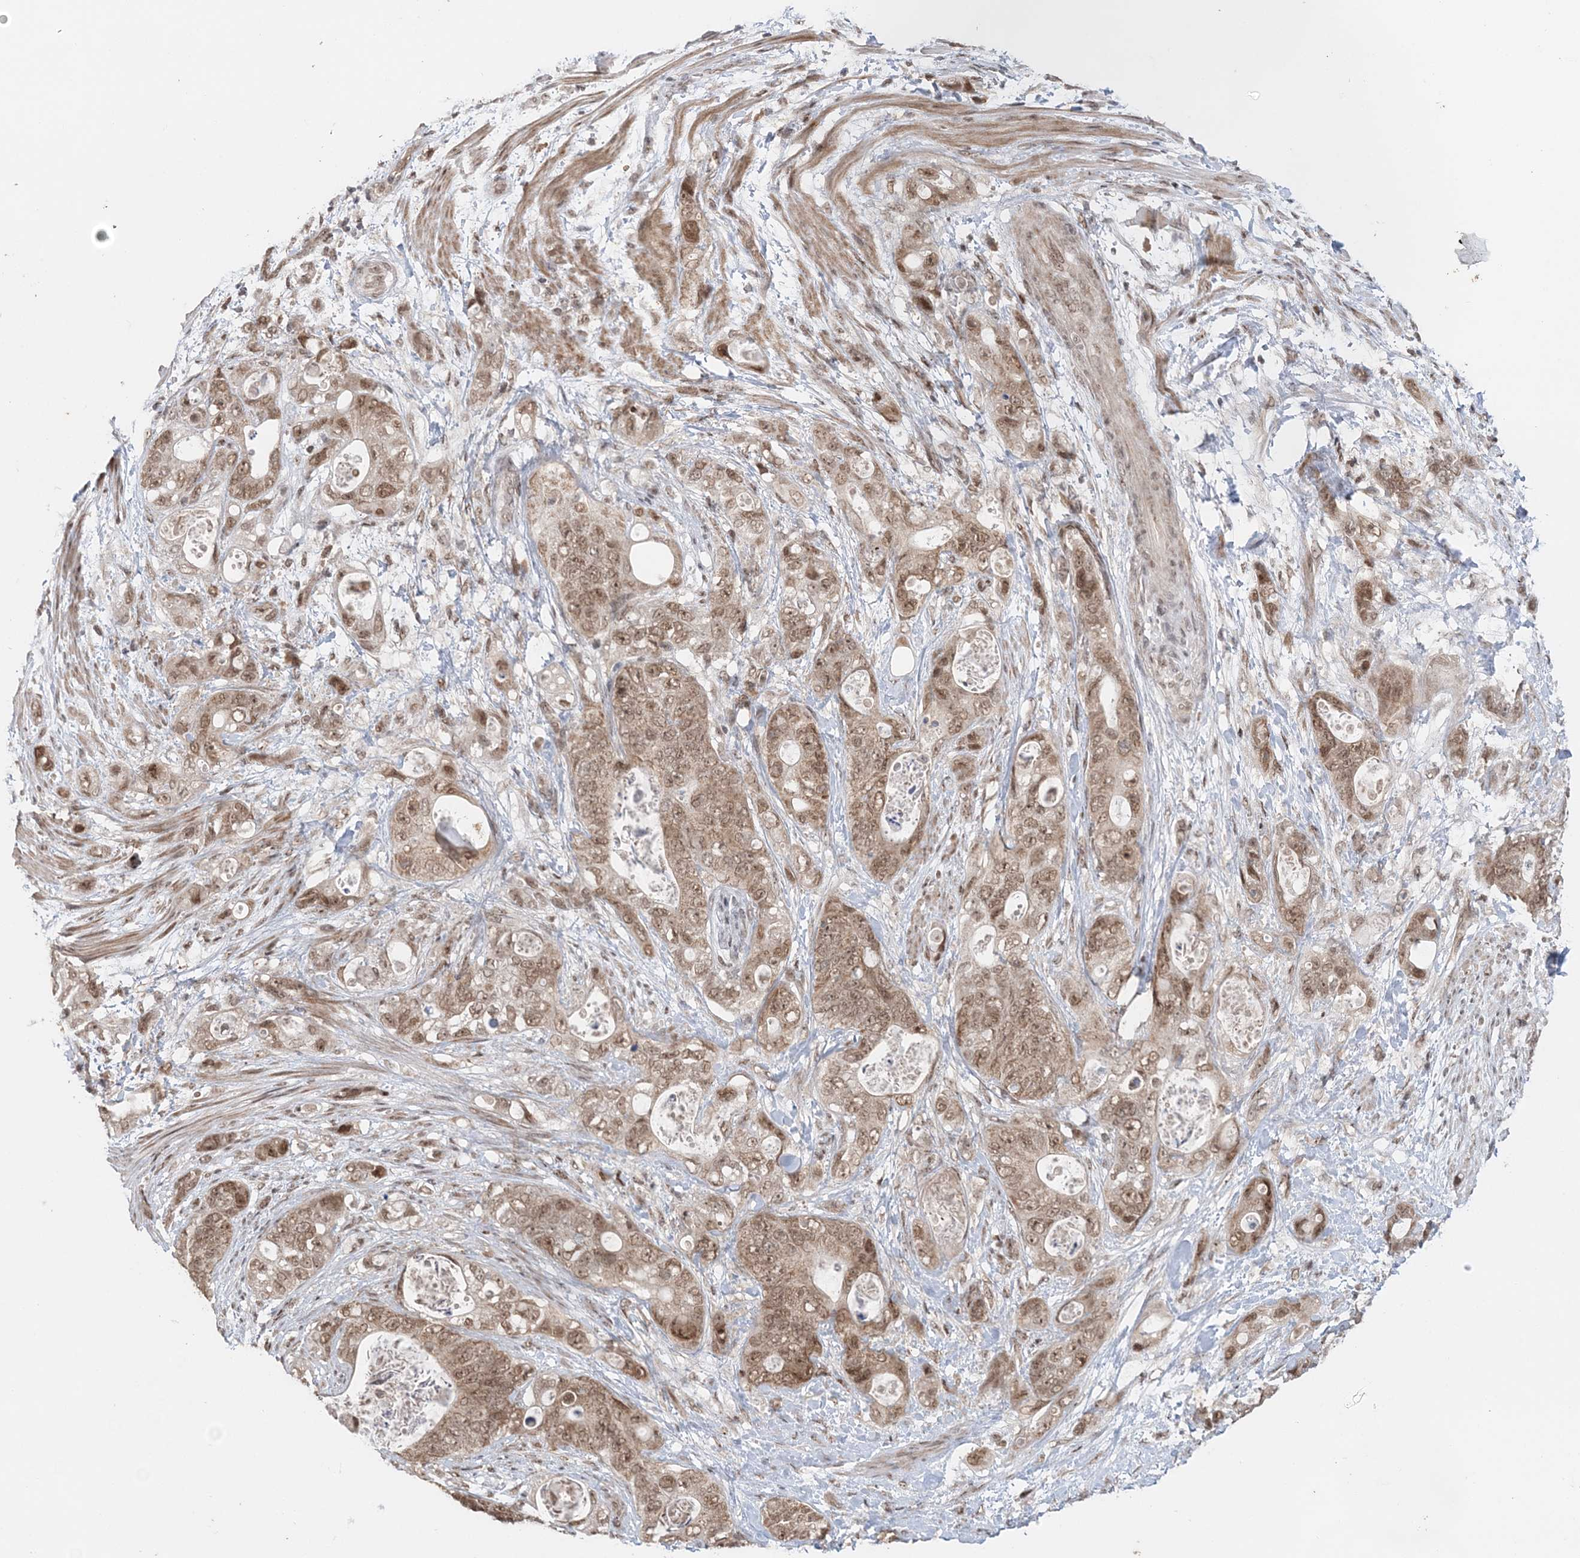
{"staining": {"intensity": "moderate", "quantity": ">75%", "location": "cytoplasmic/membranous,nuclear"}, "tissue": "stomach cancer", "cell_type": "Tumor cells", "image_type": "cancer", "snomed": [{"axis": "morphology", "description": "Adenocarcinoma, NOS"}, {"axis": "topography", "description": "Stomach"}], "caption": "Protein expression analysis of adenocarcinoma (stomach) reveals moderate cytoplasmic/membranous and nuclear positivity in about >75% of tumor cells. Ihc stains the protein of interest in brown and the nuclei are stained blue.", "gene": "NOA1", "patient": {"sex": "female", "age": 89}}